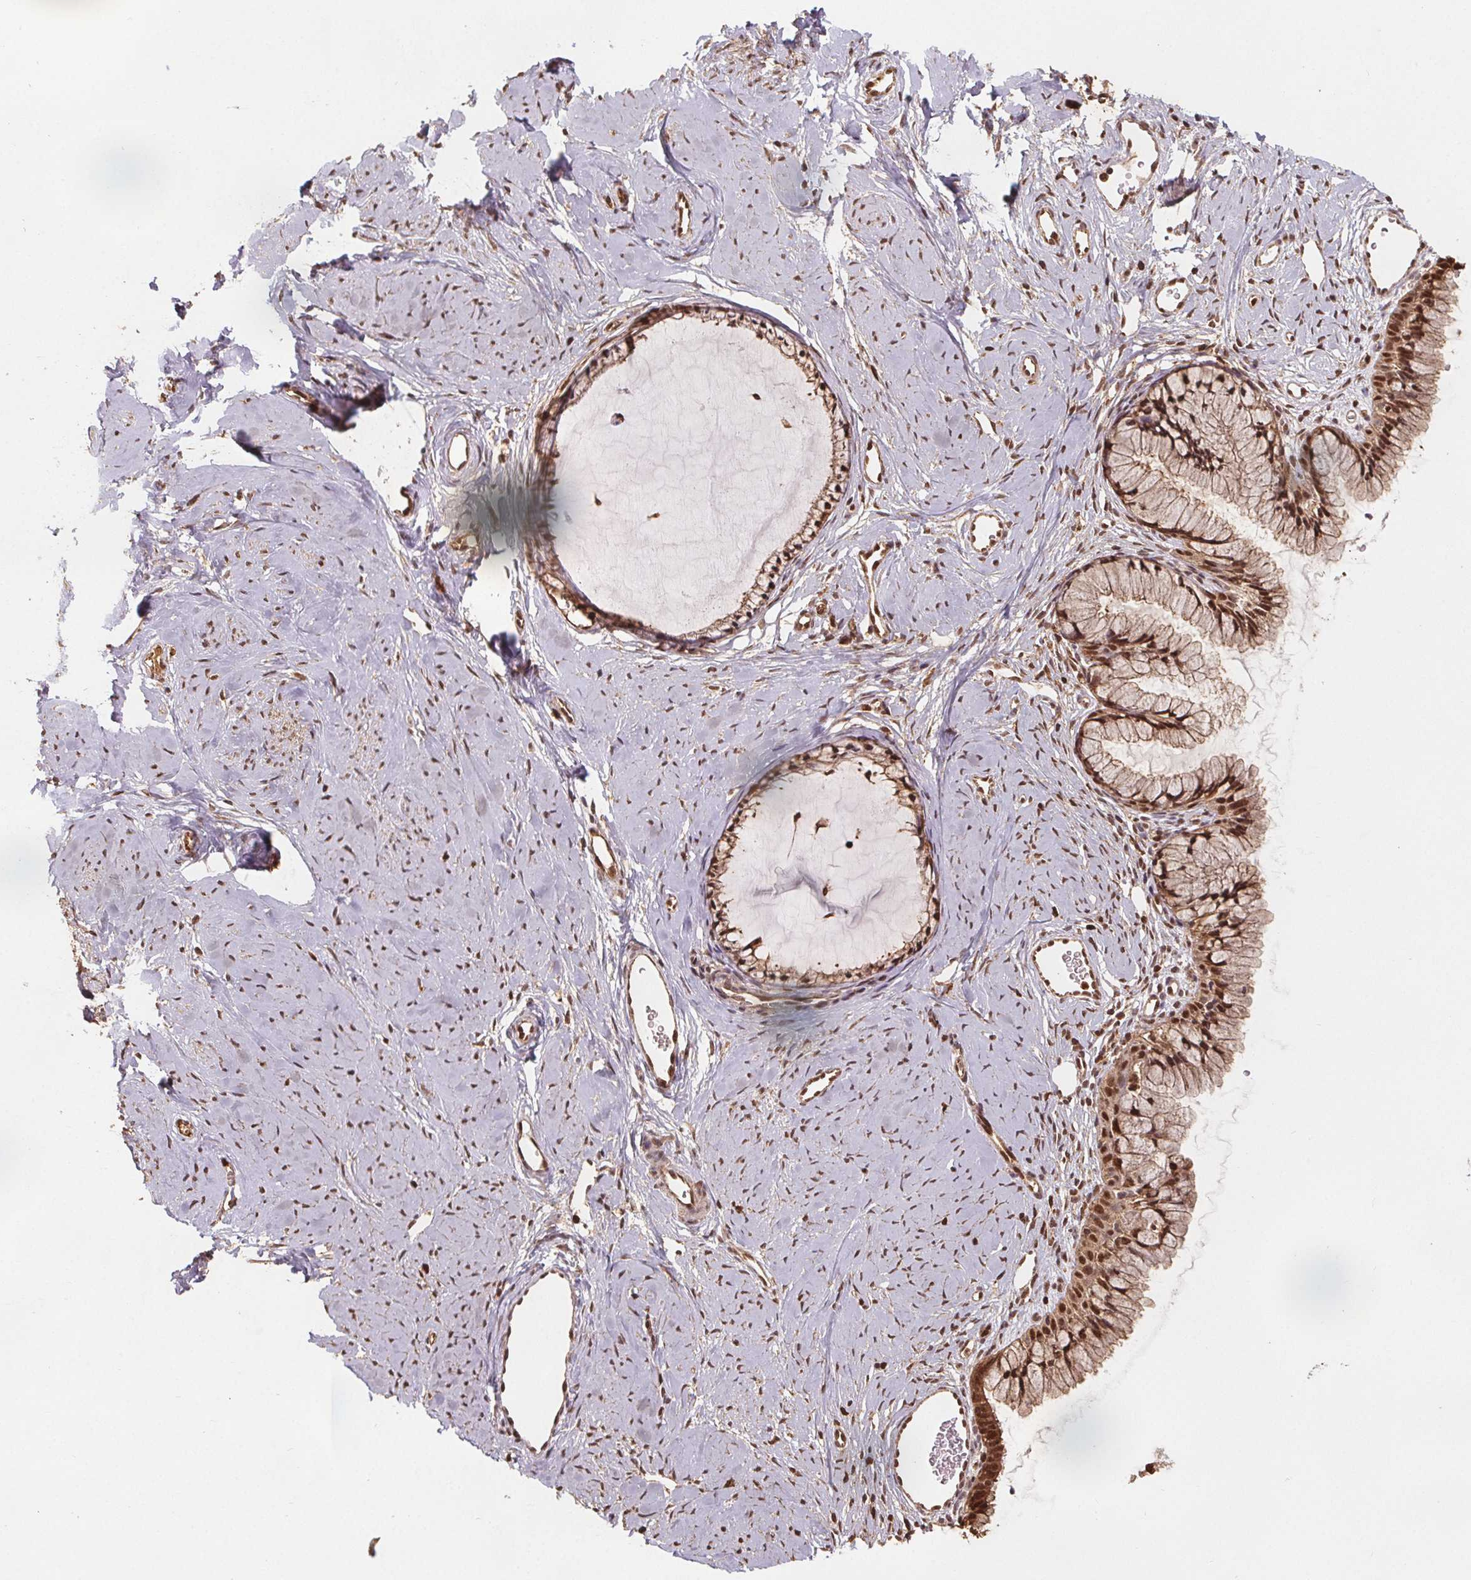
{"staining": {"intensity": "moderate", "quantity": ">75%", "location": "cytoplasmic/membranous,nuclear"}, "tissue": "cervix", "cell_type": "Glandular cells", "image_type": "normal", "snomed": [{"axis": "morphology", "description": "Normal tissue, NOS"}, {"axis": "topography", "description": "Cervix"}], "caption": "Brown immunohistochemical staining in benign cervix exhibits moderate cytoplasmic/membranous,nuclear positivity in about >75% of glandular cells.", "gene": "ENO1", "patient": {"sex": "female", "age": 40}}